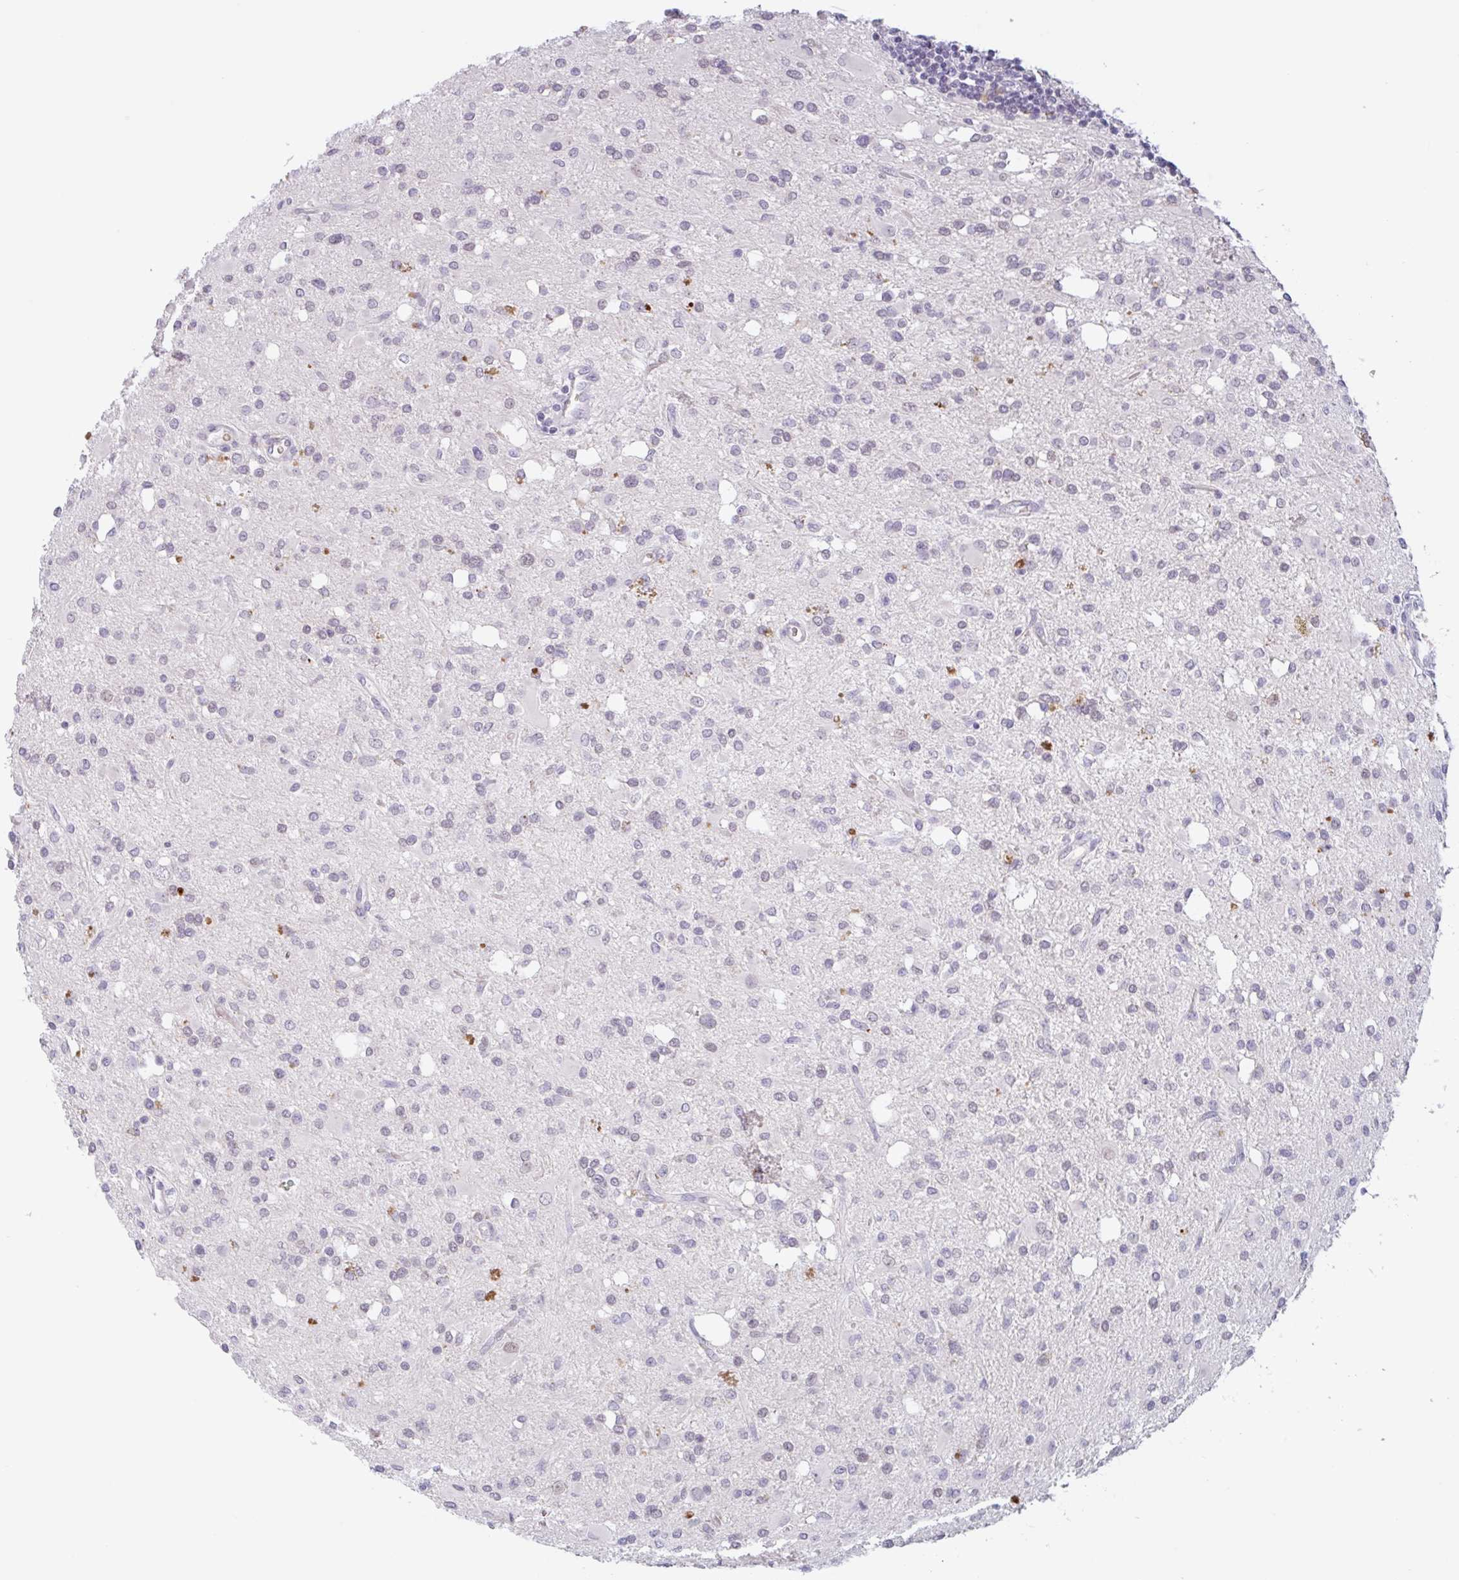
{"staining": {"intensity": "negative", "quantity": "none", "location": "none"}, "tissue": "glioma", "cell_type": "Tumor cells", "image_type": "cancer", "snomed": [{"axis": "morphology", "description": "Glioma, malignant, Low grade"}, {"axis": "topography", "description": "Brain"}], "caption": "Tumor cells show no significant expression in glioma.", "gene": "RHAG", "patient": {"sex": "female", "age": 33}}